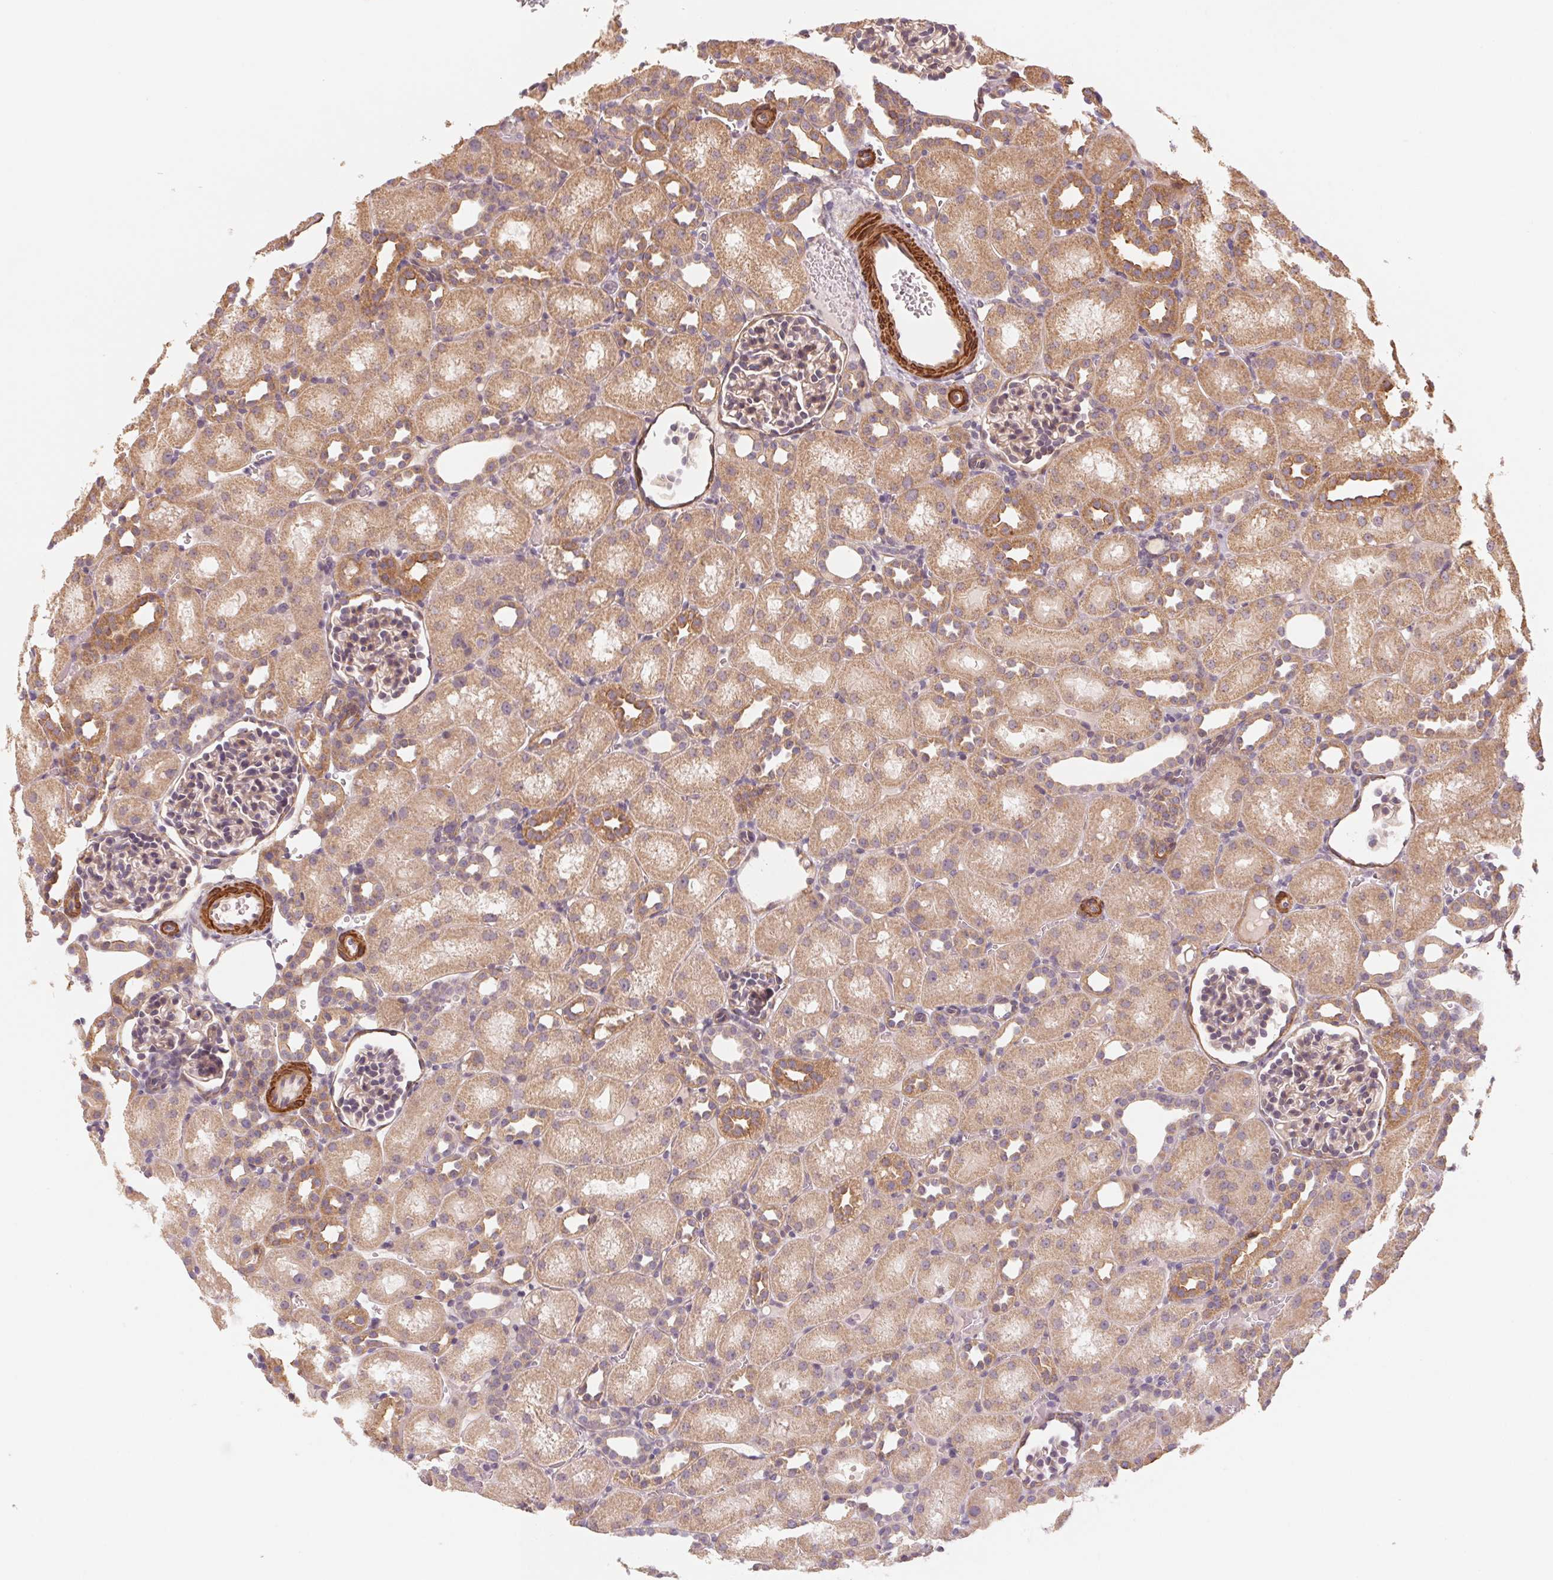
{"staining": {"intensity": "weak", "quantity": "25%-75%", "location": "cytoplasmic/membranous"}, "tissue": "kidney", "cell_type": "Cells in glomeruli", "image_type": "normal", "snomed": [{"axis": "morphology", "description": "Normal tissue, NOS"}, {"axis": "topography", "description": "Kidney"}], "caption": "A histopathology image of kidney stained for a protein displays weak cytoplasmic/membranous brown staining in cells in glomeruli. (DAB = brown stain, brightfield microscopy at high magnification).", "gene": "CCDC112", "patient": {"sex": "male", "age": 1}}